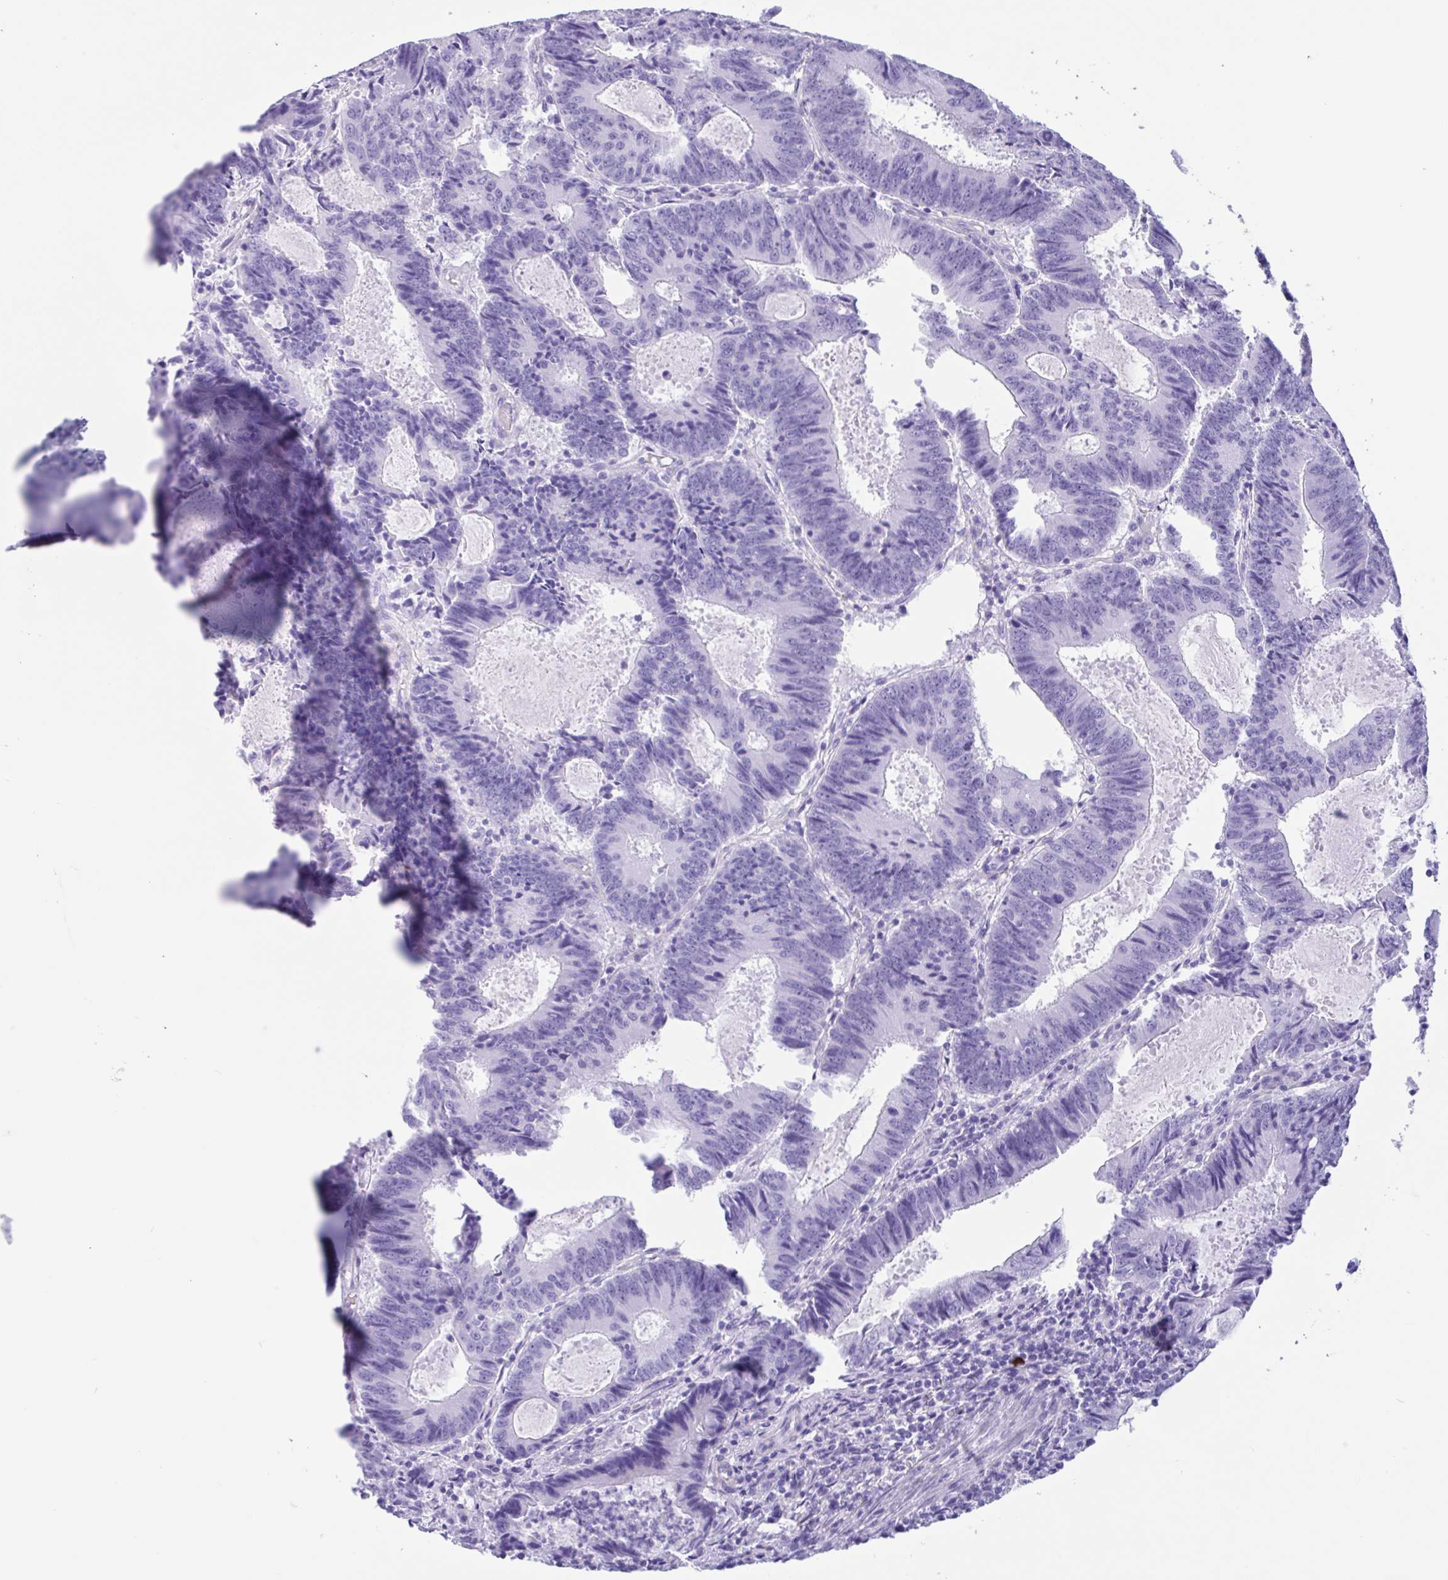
{"staining": {"intensity": "negative", "quantity": "none", "location": "none"}, "tissue": "colorectal cancer", "cell_type": "Tumor cells", "image_type": "cancer", "snomed": [{"axis": "morphology", "description": "Adenocarcinoma, NOS"}, {"axis": "topography", "description": "Colon"}], "caption": "This histopathology image is of colorectal cancer (adenocarcinoma) stained with immunohistochemistry (IHC) to label a protein in brown with the nuclei are counter-stained blue. There is no positivity in tumor cells.", "gene": "IAPP", "patient": {"sex": "male", "age": 67}}